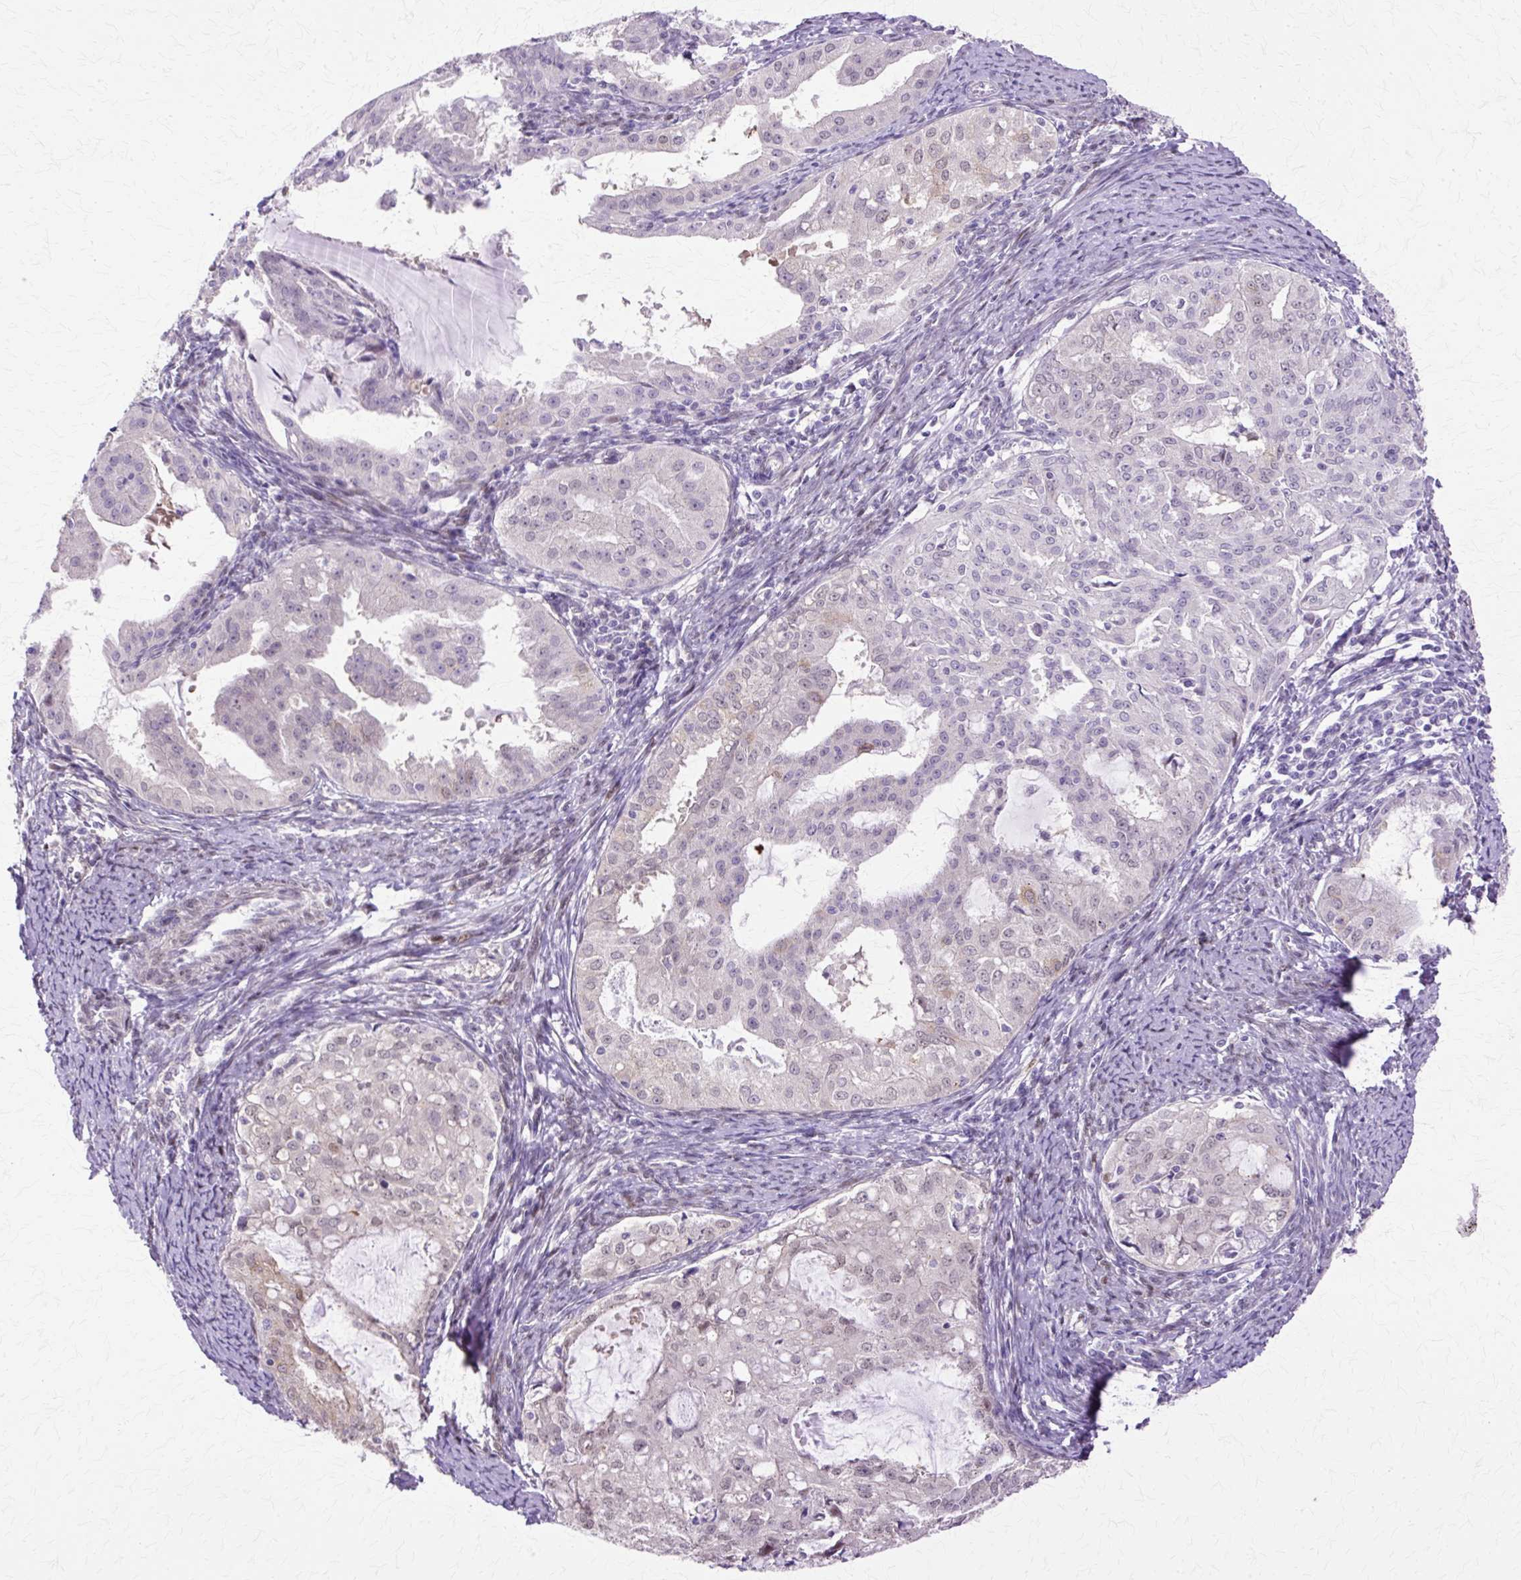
{"staining": {"intensity": "negative", "quantity": "none", "location": "none"}, "tissue": "endometrial cancer", "cell_type": "Tumor cells", "image_type": "cancer", "snomed": [{"axis": "morphology", "description": "Adenocarcinoma, NOS"}, {"axis": "topography", "description": "Endometrium"}], "caption": "Tumor cells are negative for protein expression in human endometrial cancer.", "gene": "HSPA8", "patient": {"sex": "female", "age": 70}}